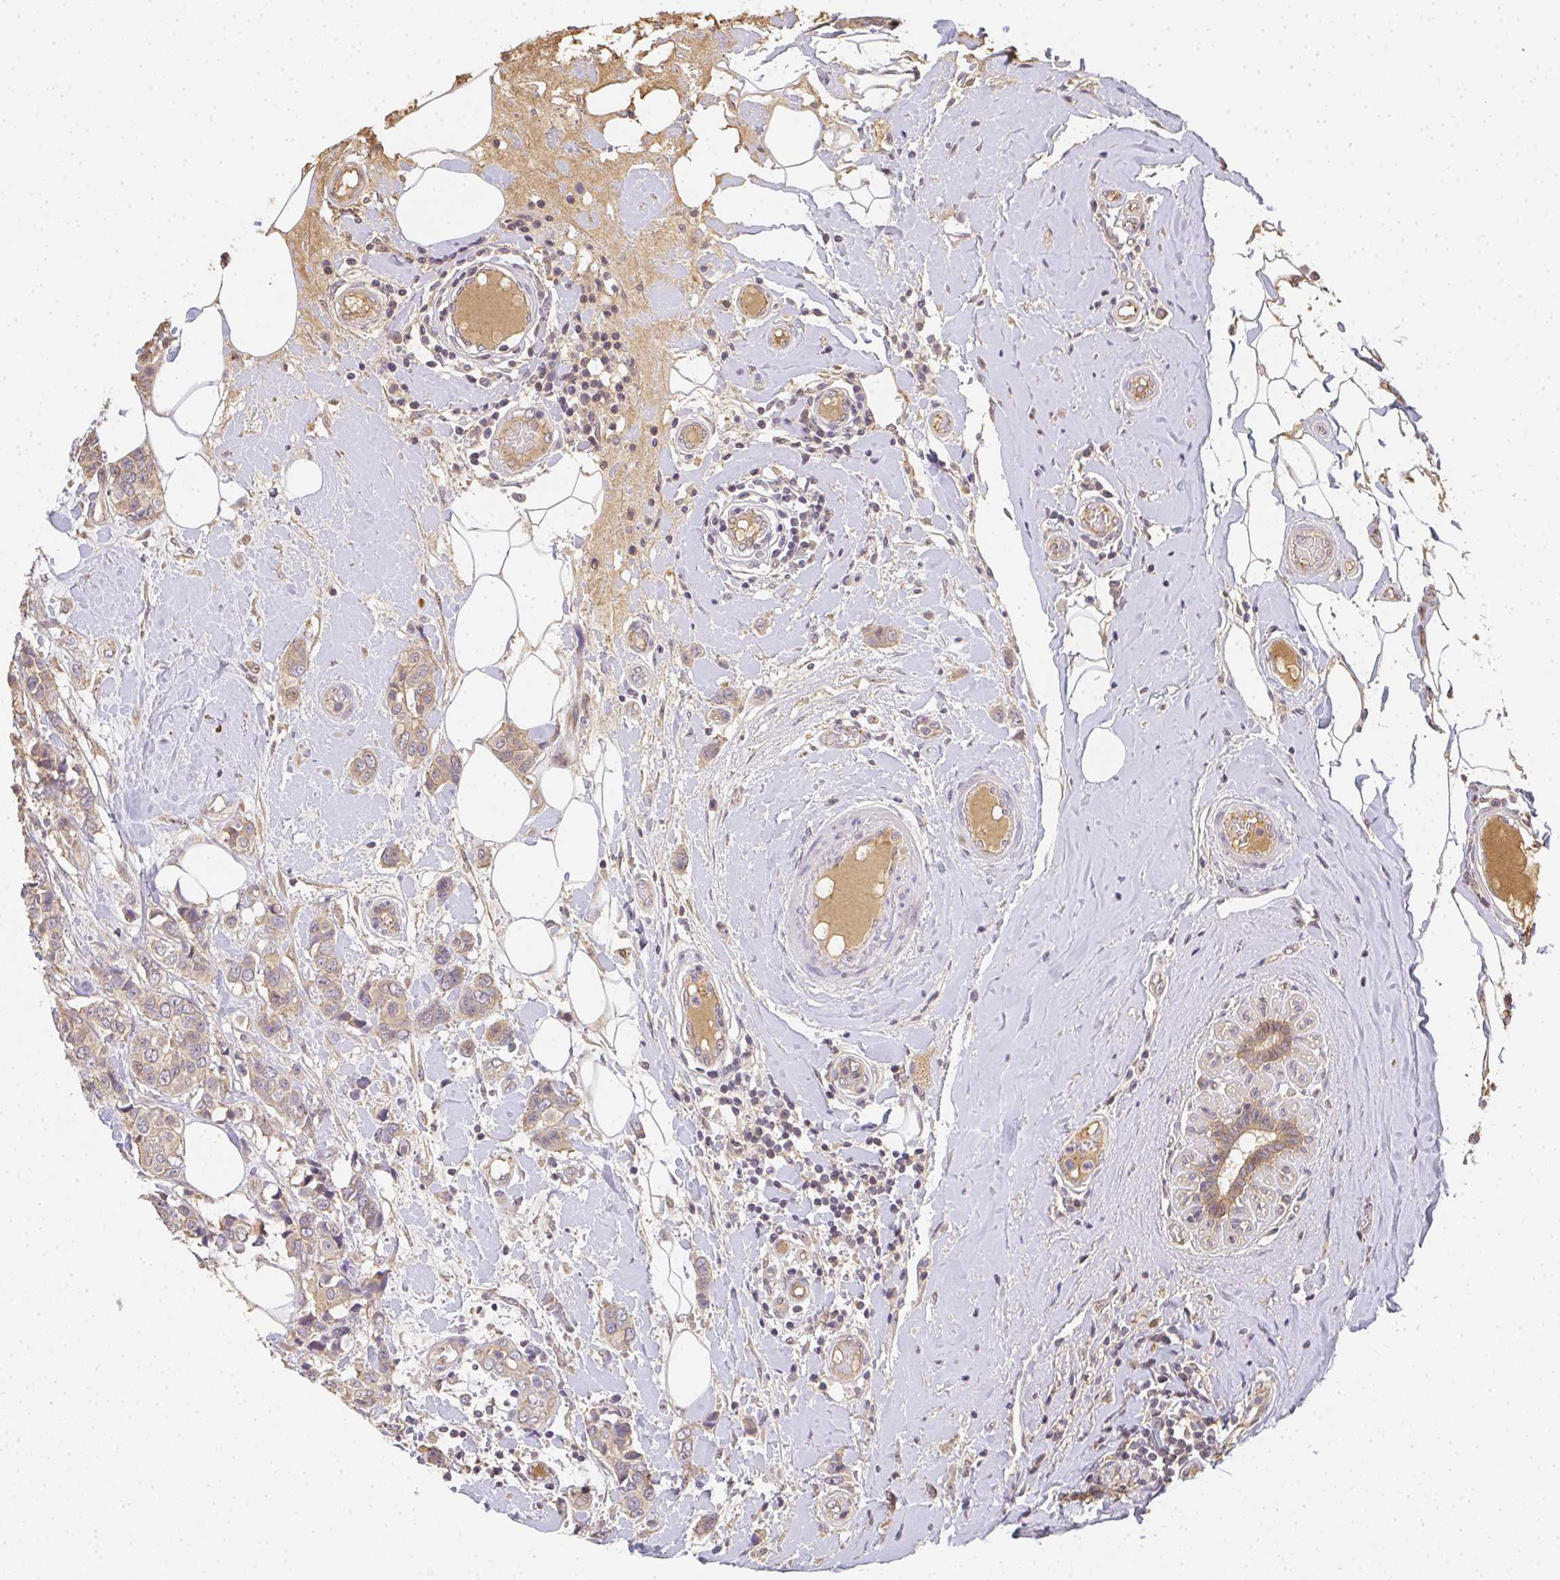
{"staining": {"intensity": "weak", "quantity": "25%-75%", "location": "cytoplasmic/membranous"}, "tissue": "breast cancer", "cell_type": "Tumor cells", "image_type": "cancer", "snomed": [{"axis": "morphology", "description": "Lobular carcinoma"}, {"axis": "topography", "description": "Breast"}], "caption": "Breast lobular carcinoma stained for a protein displays weak cytoplasmic/membranous positivity in tumor cells. Using DAB (3,3'-diaminobenzidine) (brown) and hematoxylin (blue) stains, captured at high magnification using brightfield microscopy.", "gene": "SLC35B3", "patient": {"sex": "female", "age": 51}}